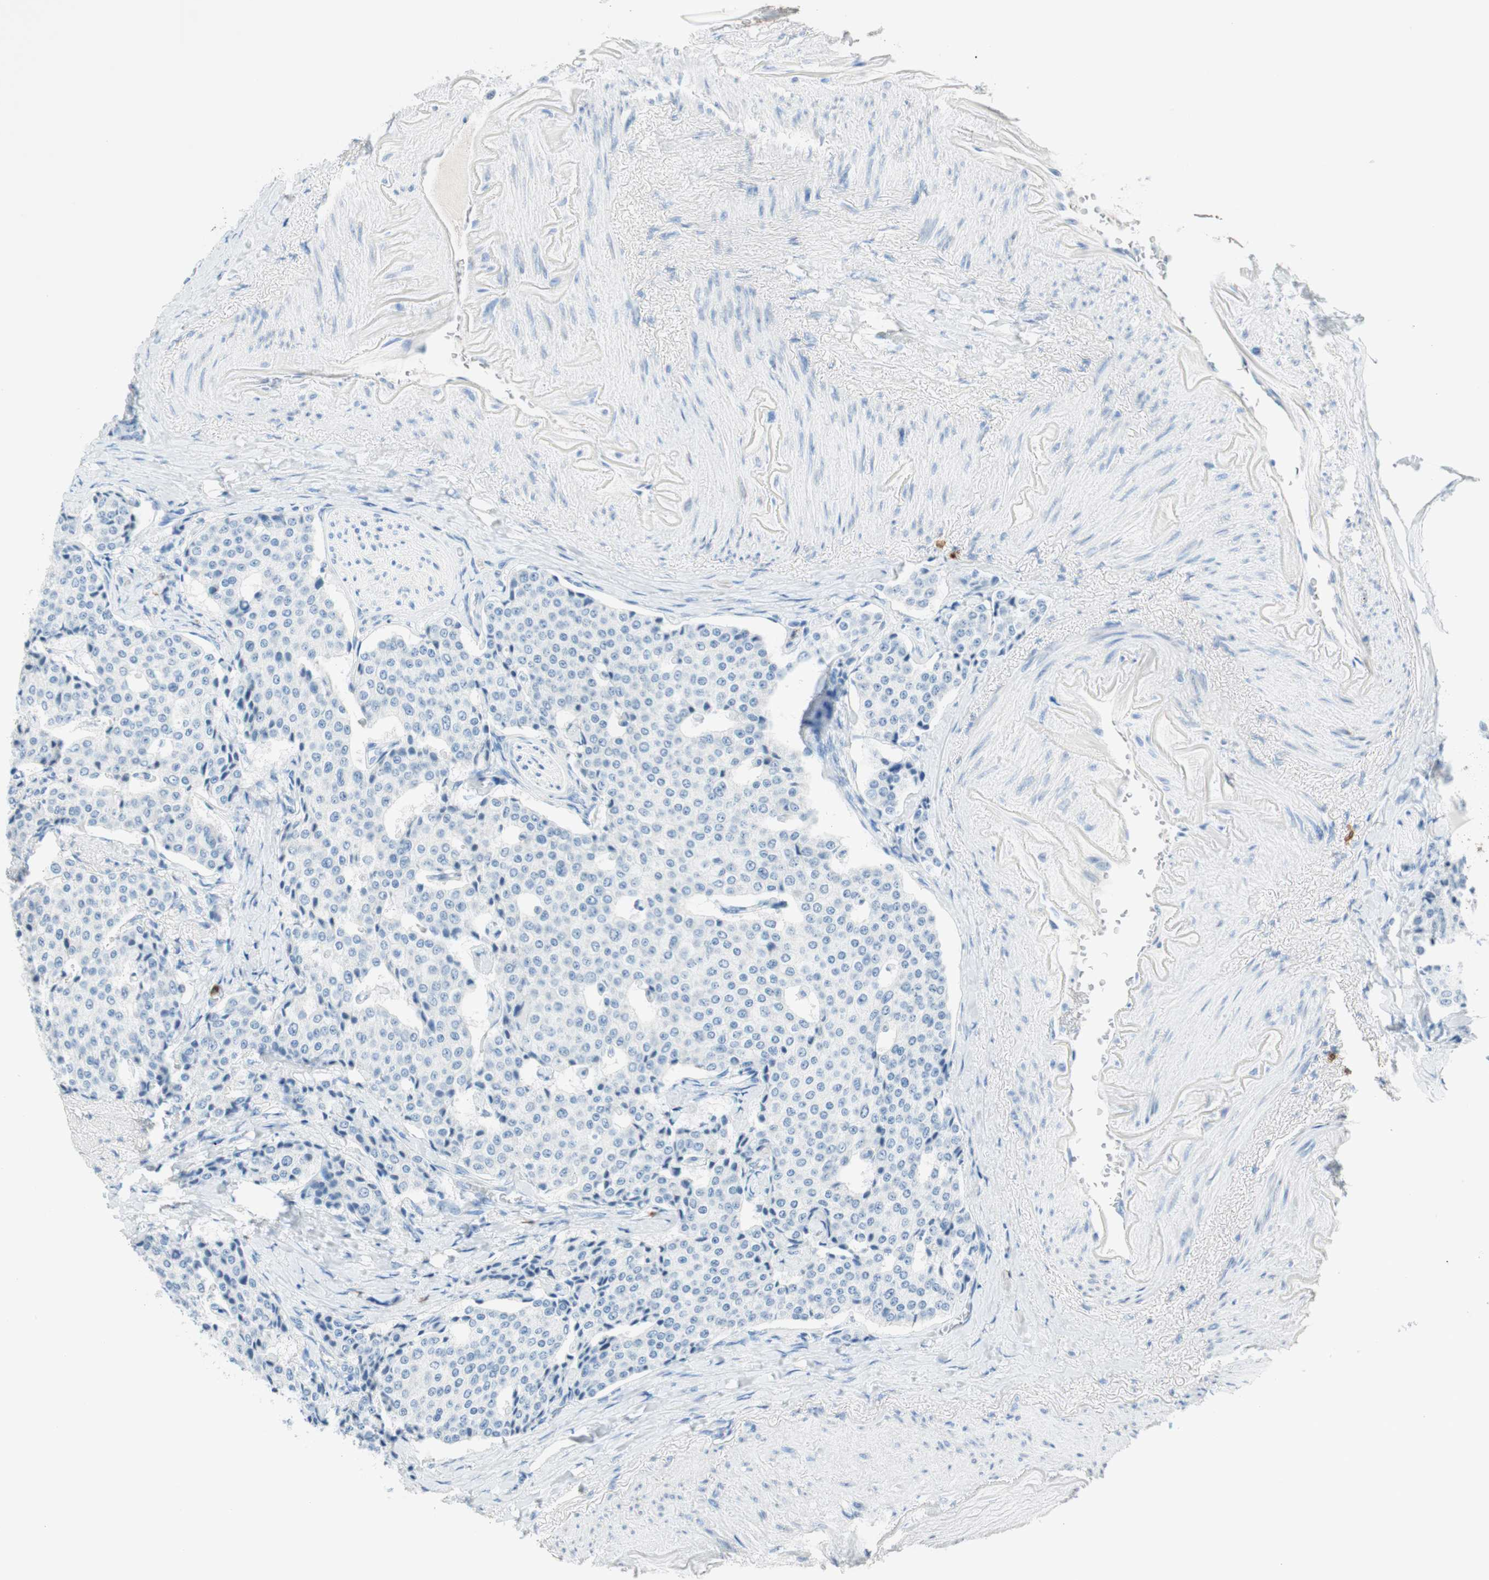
{"staining": {"intensity": "negative", "quantity": "none", "location": "none"}, "tissue": "carcinoid", "cell_type": "Tumor cells", "image_type": "cancer", "snomed": [{"axis": "morphology", "description": "Carcinoid, malignant, NOS"}, {"axis": "topography", "description": "Colon"}], "caption": "Image shows no protein staining in tumor cells of carcinoid tissue. (Brightfield microscopy of DAB immunohistochemistry at high magnification).", "gene": "TNFRSF13C", "patient": {"sex": "female", "age": 61}}